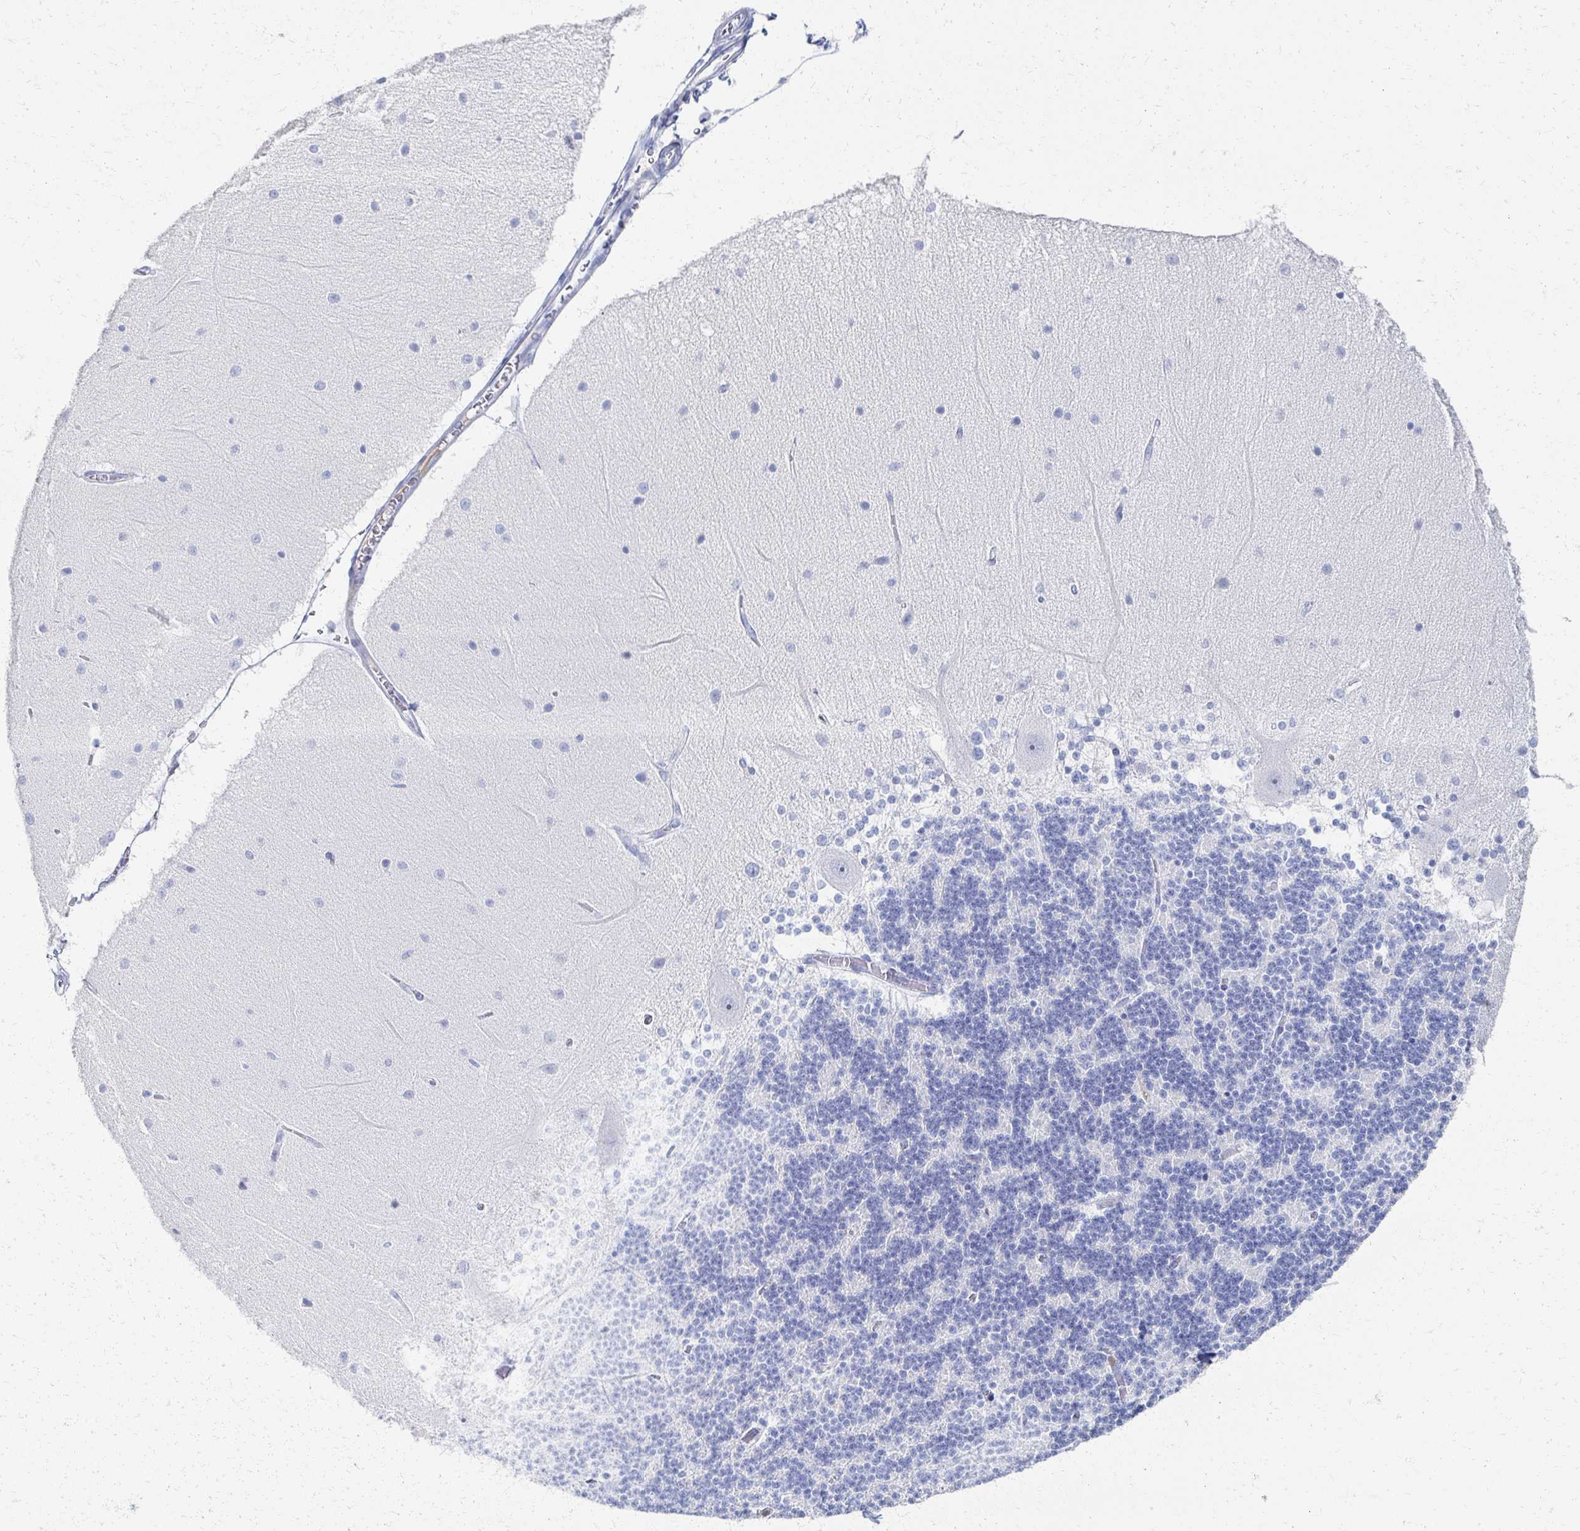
{"staining": {"intensity": "negative", "quantity": "none", "location": "none"}, "tissue": "cerebellum", "cell_type": "Cells in granular layer", "image_type": "normal", "snomed": [{"axis": "morphology", "description": "Normal tissue, NOS"}, {"axis": "topography", "description": "Cerebellum"}], "caption": "DAB (3,3'-diaminobenzidine) immunohistochemical staining of unremarkable human cerebellum exhibits no significant expression in cells in granular layer.", "gene": "PRR20A", "patient": {"sex": "female", "age": 54}}